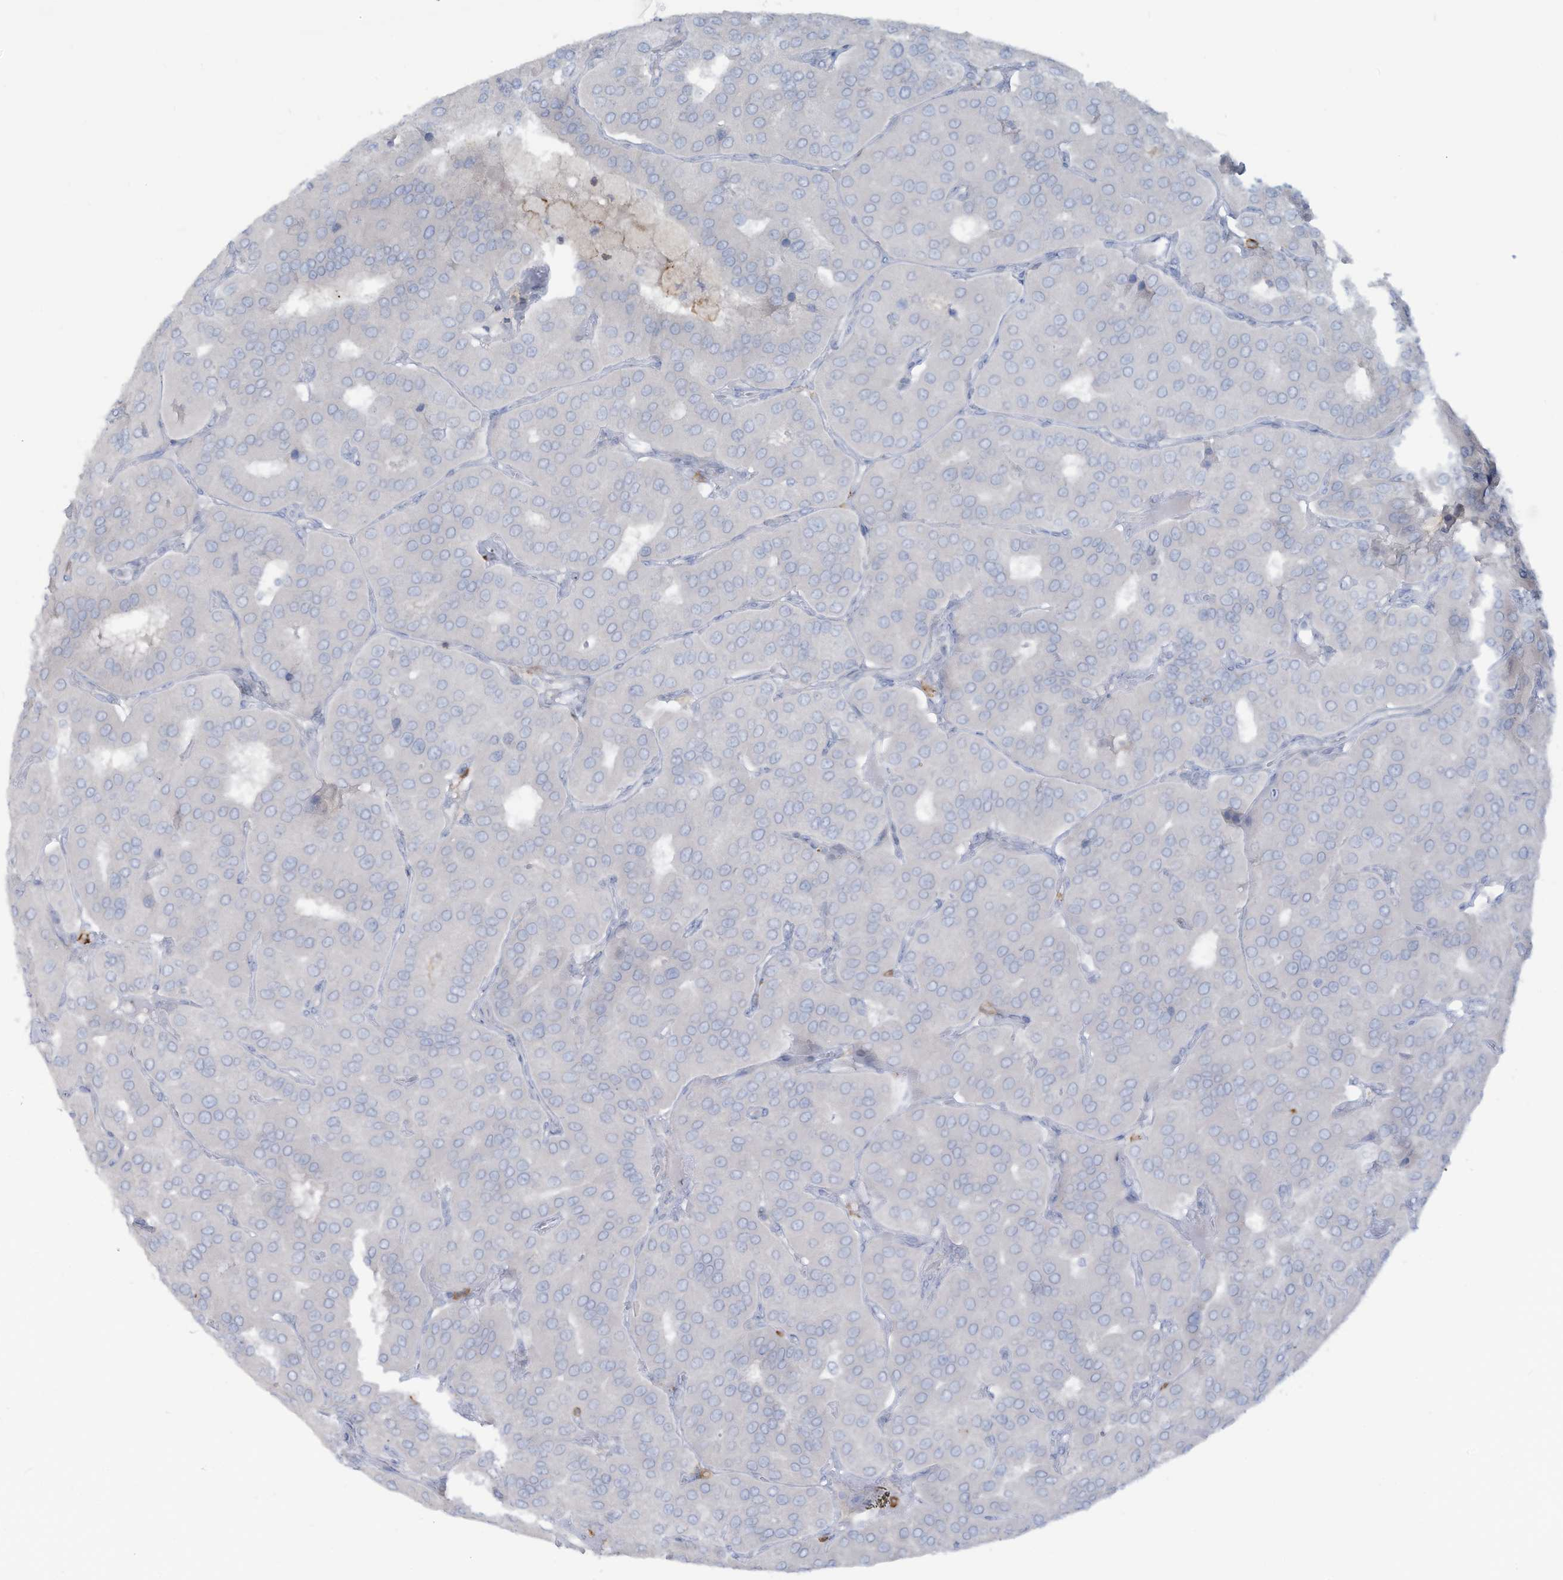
{"staining": {"intensity": "negative", "quantity": "none", "location": "none"}, "tissue": "parathyroid gland", "cell_type": "Glandular cells", "image_type": "normal", "snomed": [{"axis": "morphology", "description": "Normal tissue, NOS"}, {"axis": "morphology", "description": "Adenoma, NOS"}, {"axis": "topography", "description": "Parathyroid gland"}], "caption": "Normal parathyroid gland was stained to show a protein in brown. There is no significant expression in glandular cells.", "gene": "NOTO", "patient": {"sex": "female", "age": 86}}